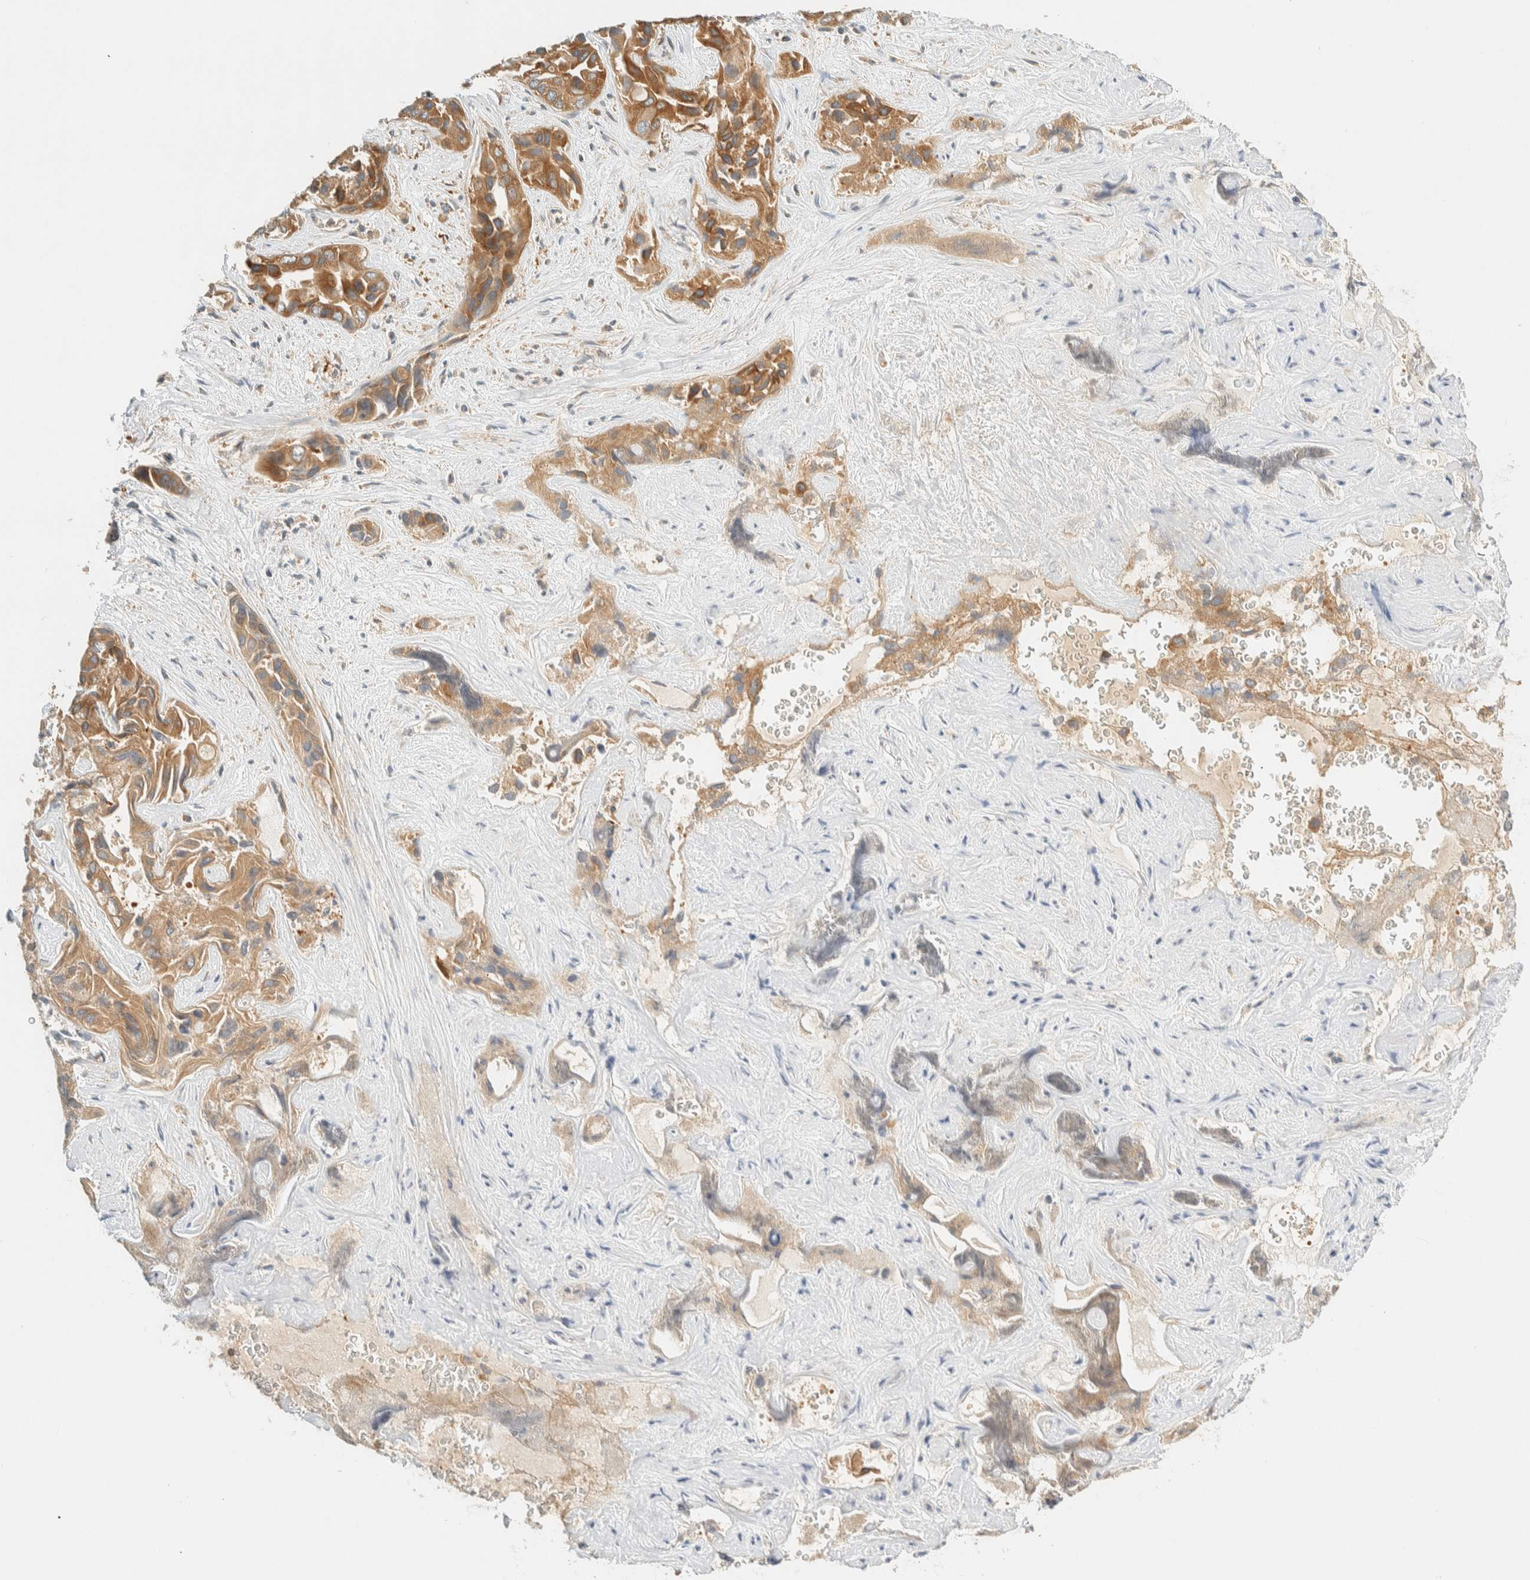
{"staining": {"intensity": "moderate", "quantity": ">75%", "location": "cytoplasmic/membranous"}, "tissue": "liver cancer", "cell_type": "Tumor cells", "image_type": "cancer", "snomed": [{"axis": "morphology", "description": "Cholangiocarcinoma"}, {"axis": "topography", "description": "Liver"}], "caption": "Protein expression analysis of cholangiocarcinoma (liver) exhibits moderate cytoplasmic/membranous positivity in approximately >75% of tumor cells.", "gene": "ARFGEF1", "patient": {"sex": "female", "age": 52}}